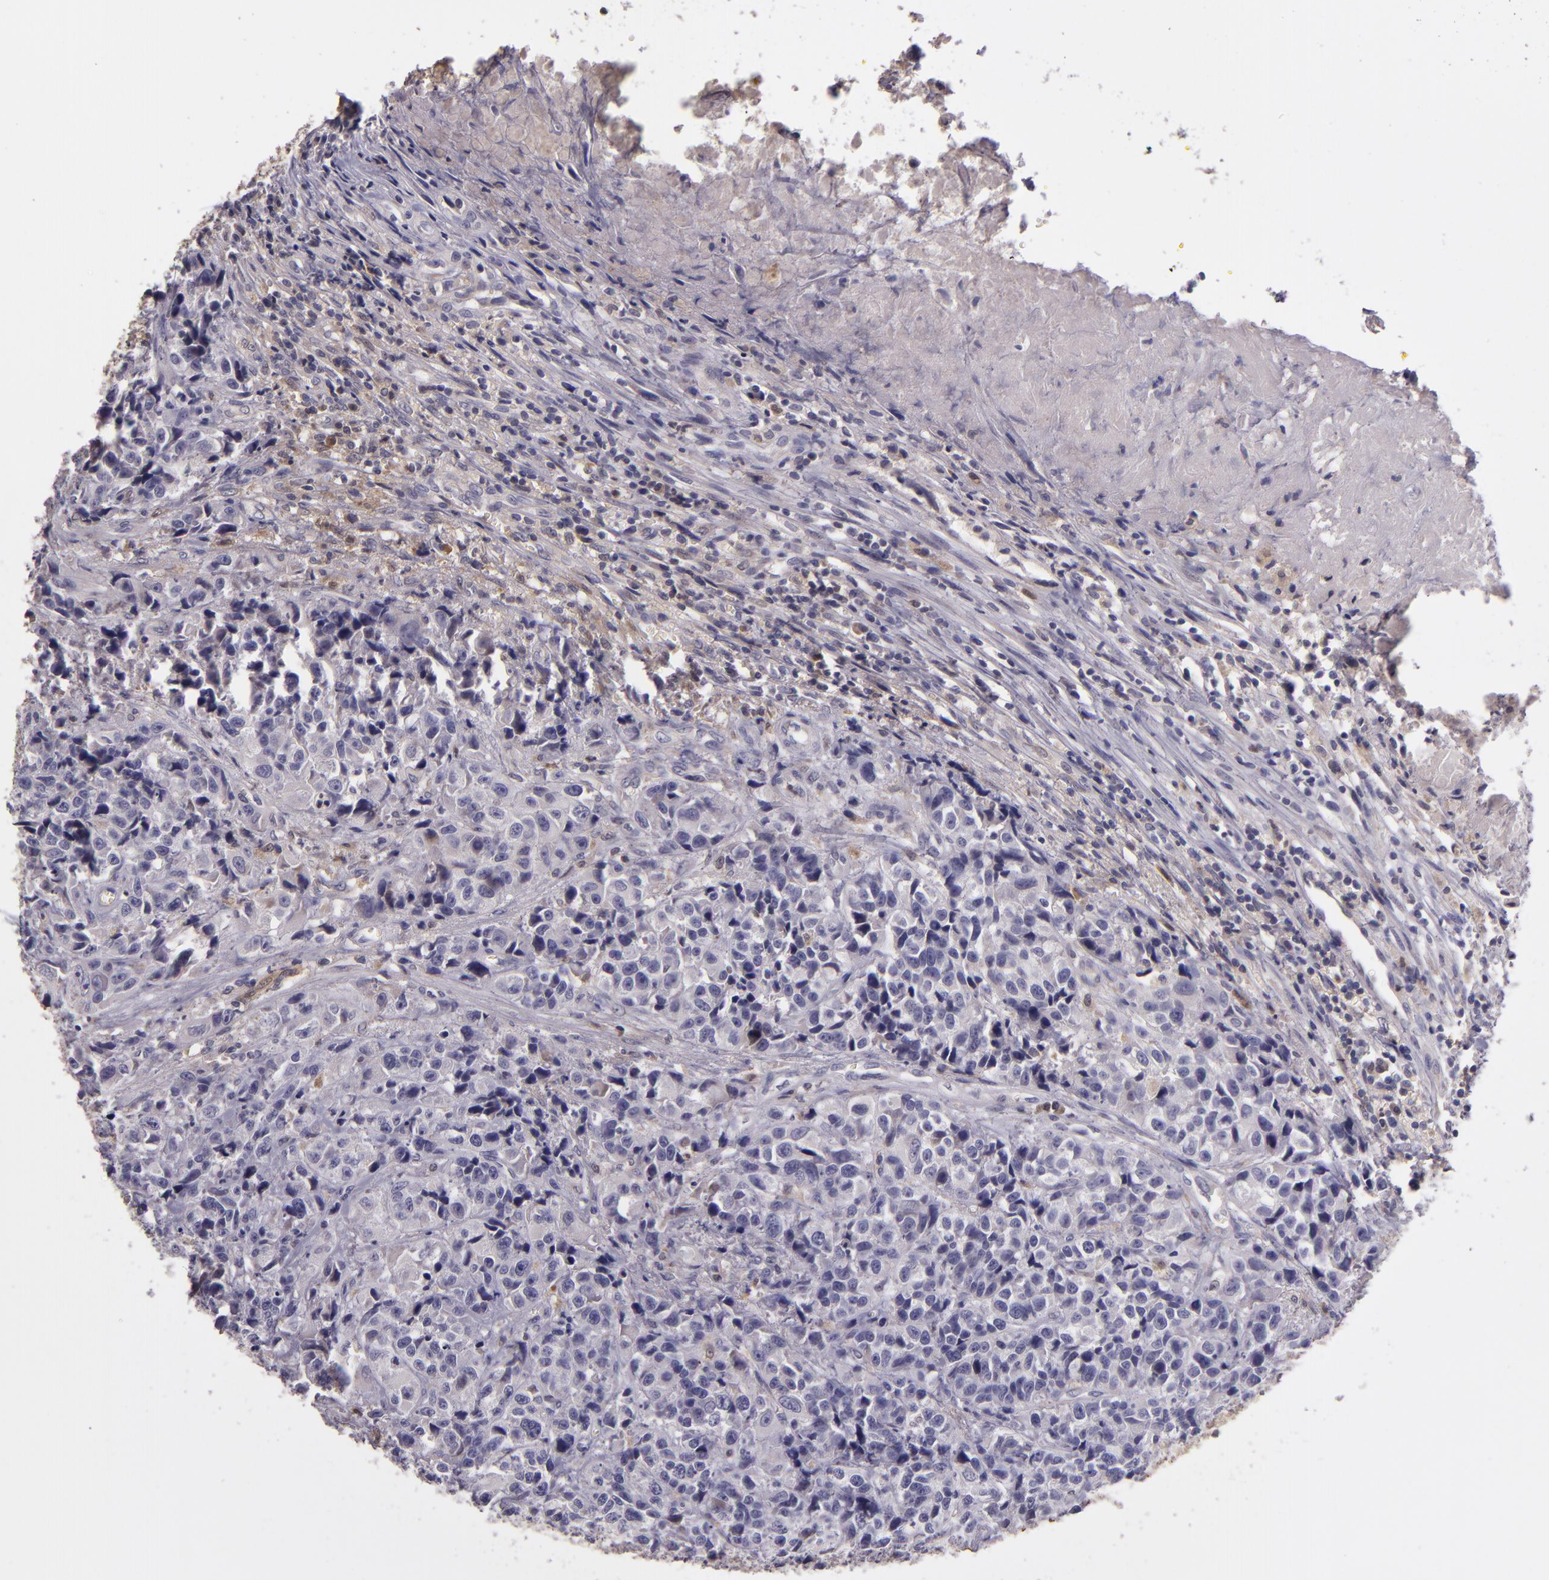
{"staining": {"intensity": "negative", "quantity": "none", "location": "none"}, "tissue": "urothelial cancer", "cell_type": "Tumor cells", "image_type": "cancer", "snomed": [{"axis": "morphology", "description": "Urothelial carcinoma, High grade"}, {"axis": "topography", "description": "Urinary bladder"}], "caption": "Tumor cells are negative for protein expression in human urothelial cancer. (DAB (3,3'-diaminobenzidine) IHC visualized using brightfield microscopy, high magnification).", "gene": "FHIT", "patient": {"sex": "female", "age": 81}}